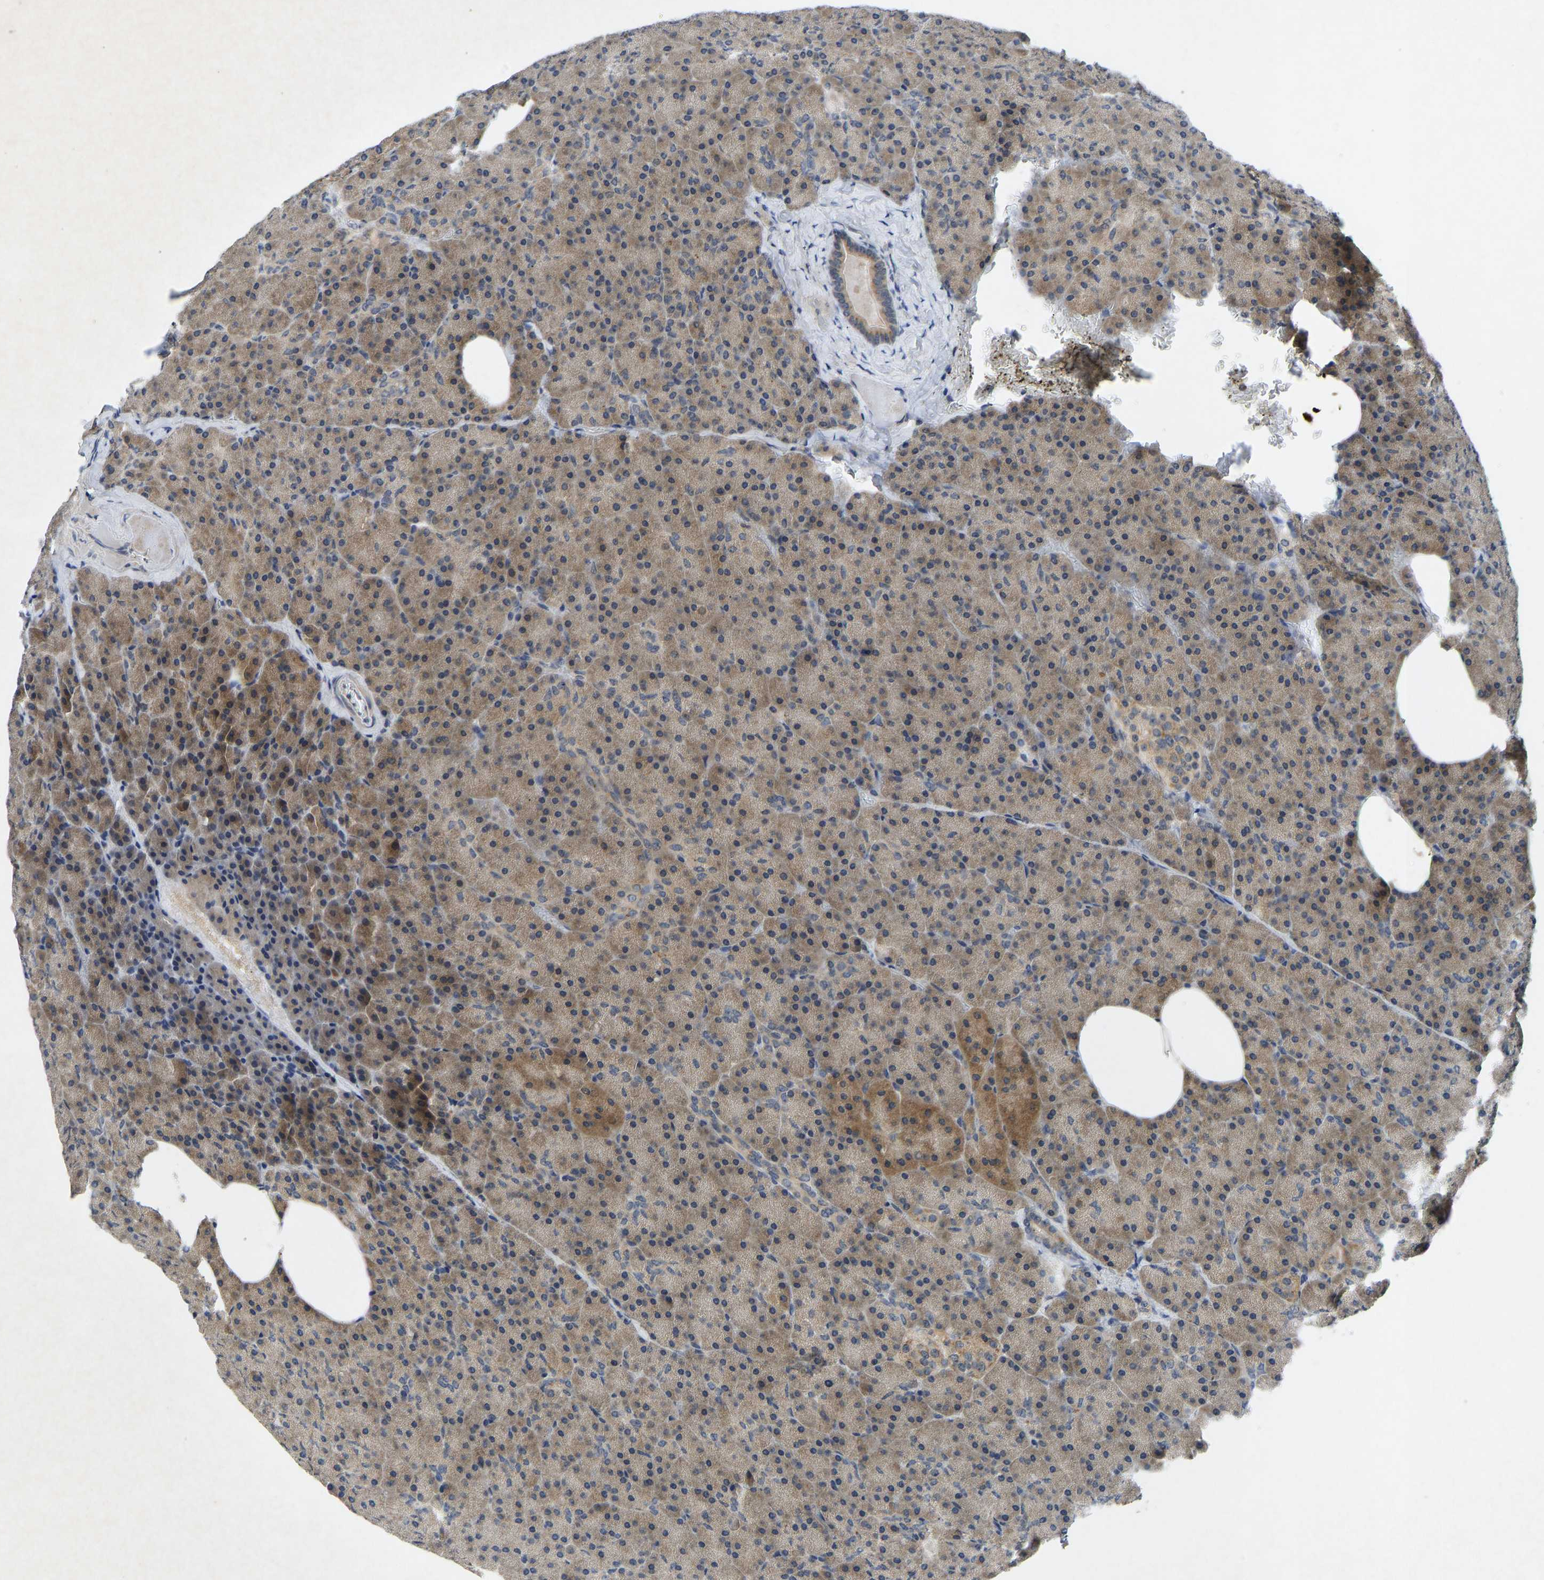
{"staining": {"intensity": "moderate", "quantity": ">75%", "location": "cytoplasmic/membranous"}, "tissue": "pancreas", "cell_type": "Exocrine glandular cells", "image_type": "normal", "snomed": [{"axis": "morphology", "description": "Normal tissue, NOS"}, {"axis": "topography", "description": "Pancreas"}], "caption": "A brown stain labels moderate cytoplasmic/membranous positivity of a protein in exocrine glandular cells of benign human pancreas.", "gene": "PDE7A", "patient": {"sex": "female", "age": 35}}